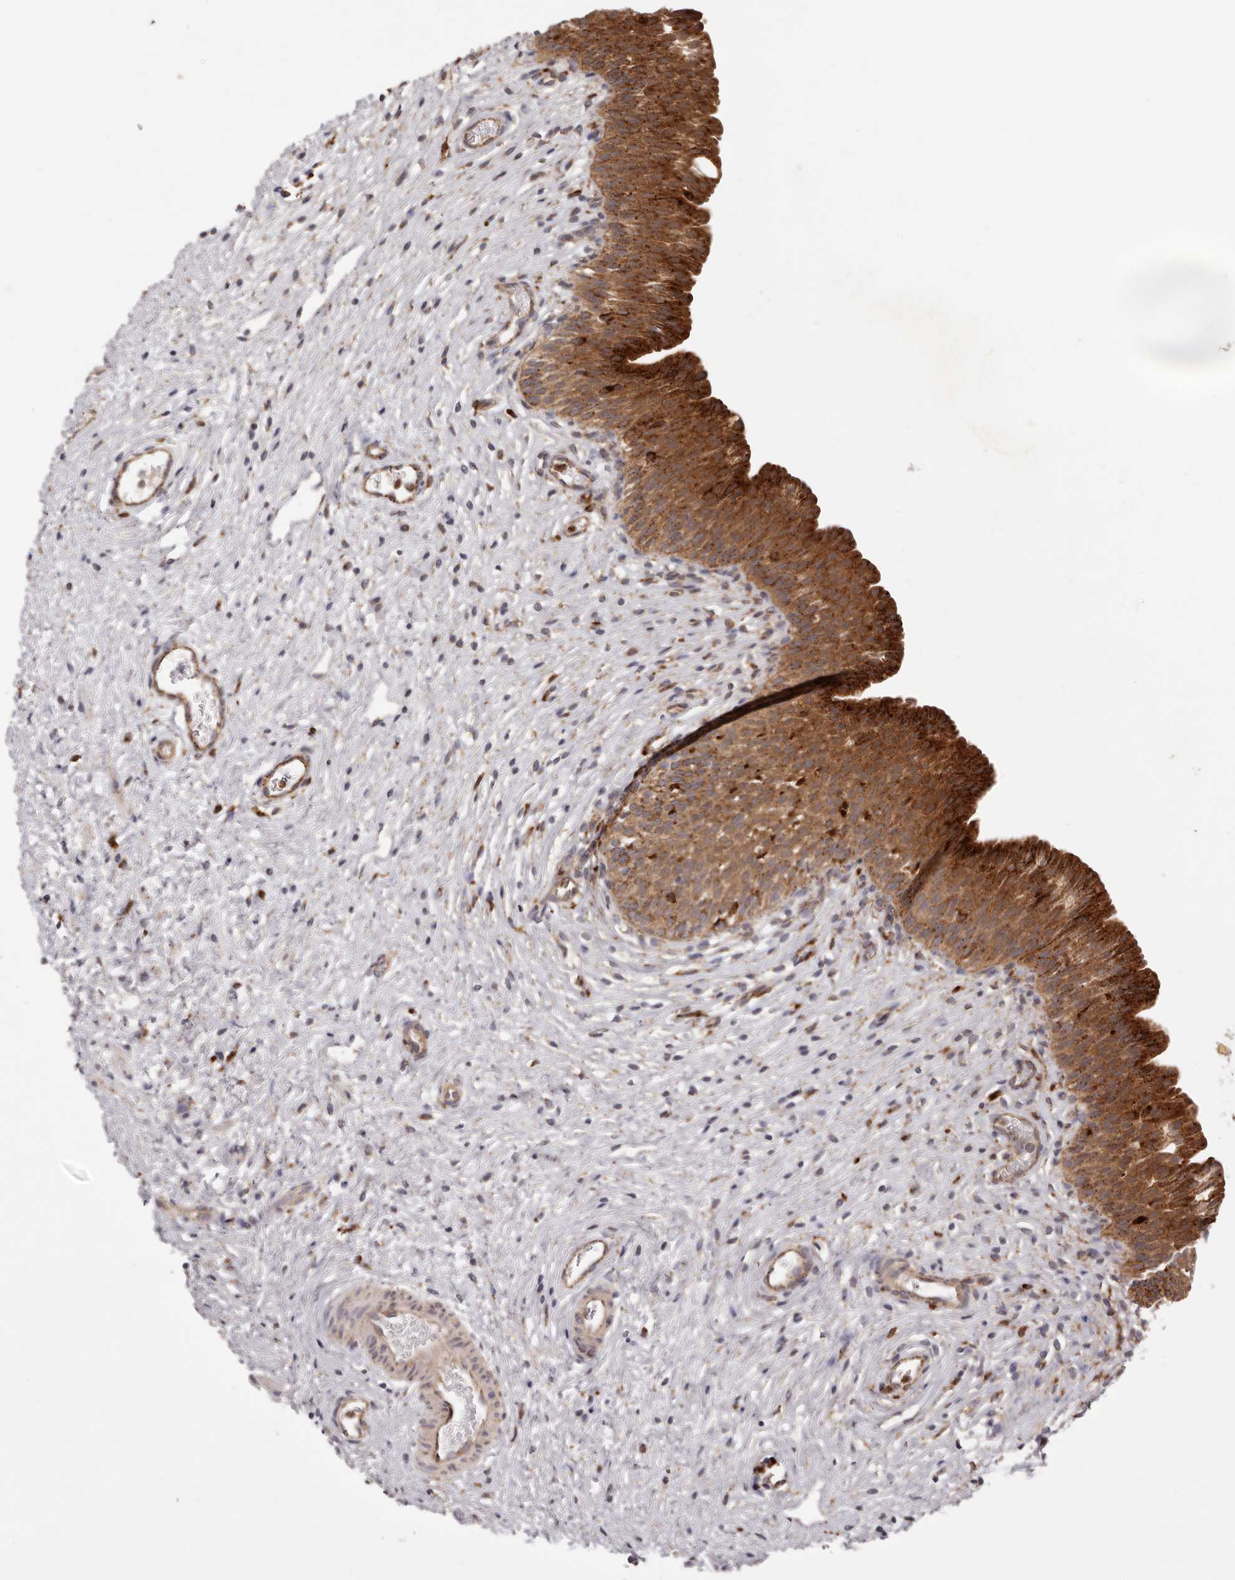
{"staining": {"intensity": "strong", "quantity": ">75%", "location": "cytoplasmic/membranous"}, "tissue": "urinary bladder", "cell_type": "Urothelial cells", "image_type": "normal", "snomed": [{"axis": "morphology", "description": "Normal tissue, NOS"}, {"axis": "topography", "description": "Urinary bladder"}], "caption": "High-power microscopy captured an immunohistochemistry histopathology image of normal urinary bladder, revealing strong cytoplasmic/membranous positivity in approximately >75% of urothelial cells.", "gene": "GRN", "patient": {"sex": "male", "age": 1}}